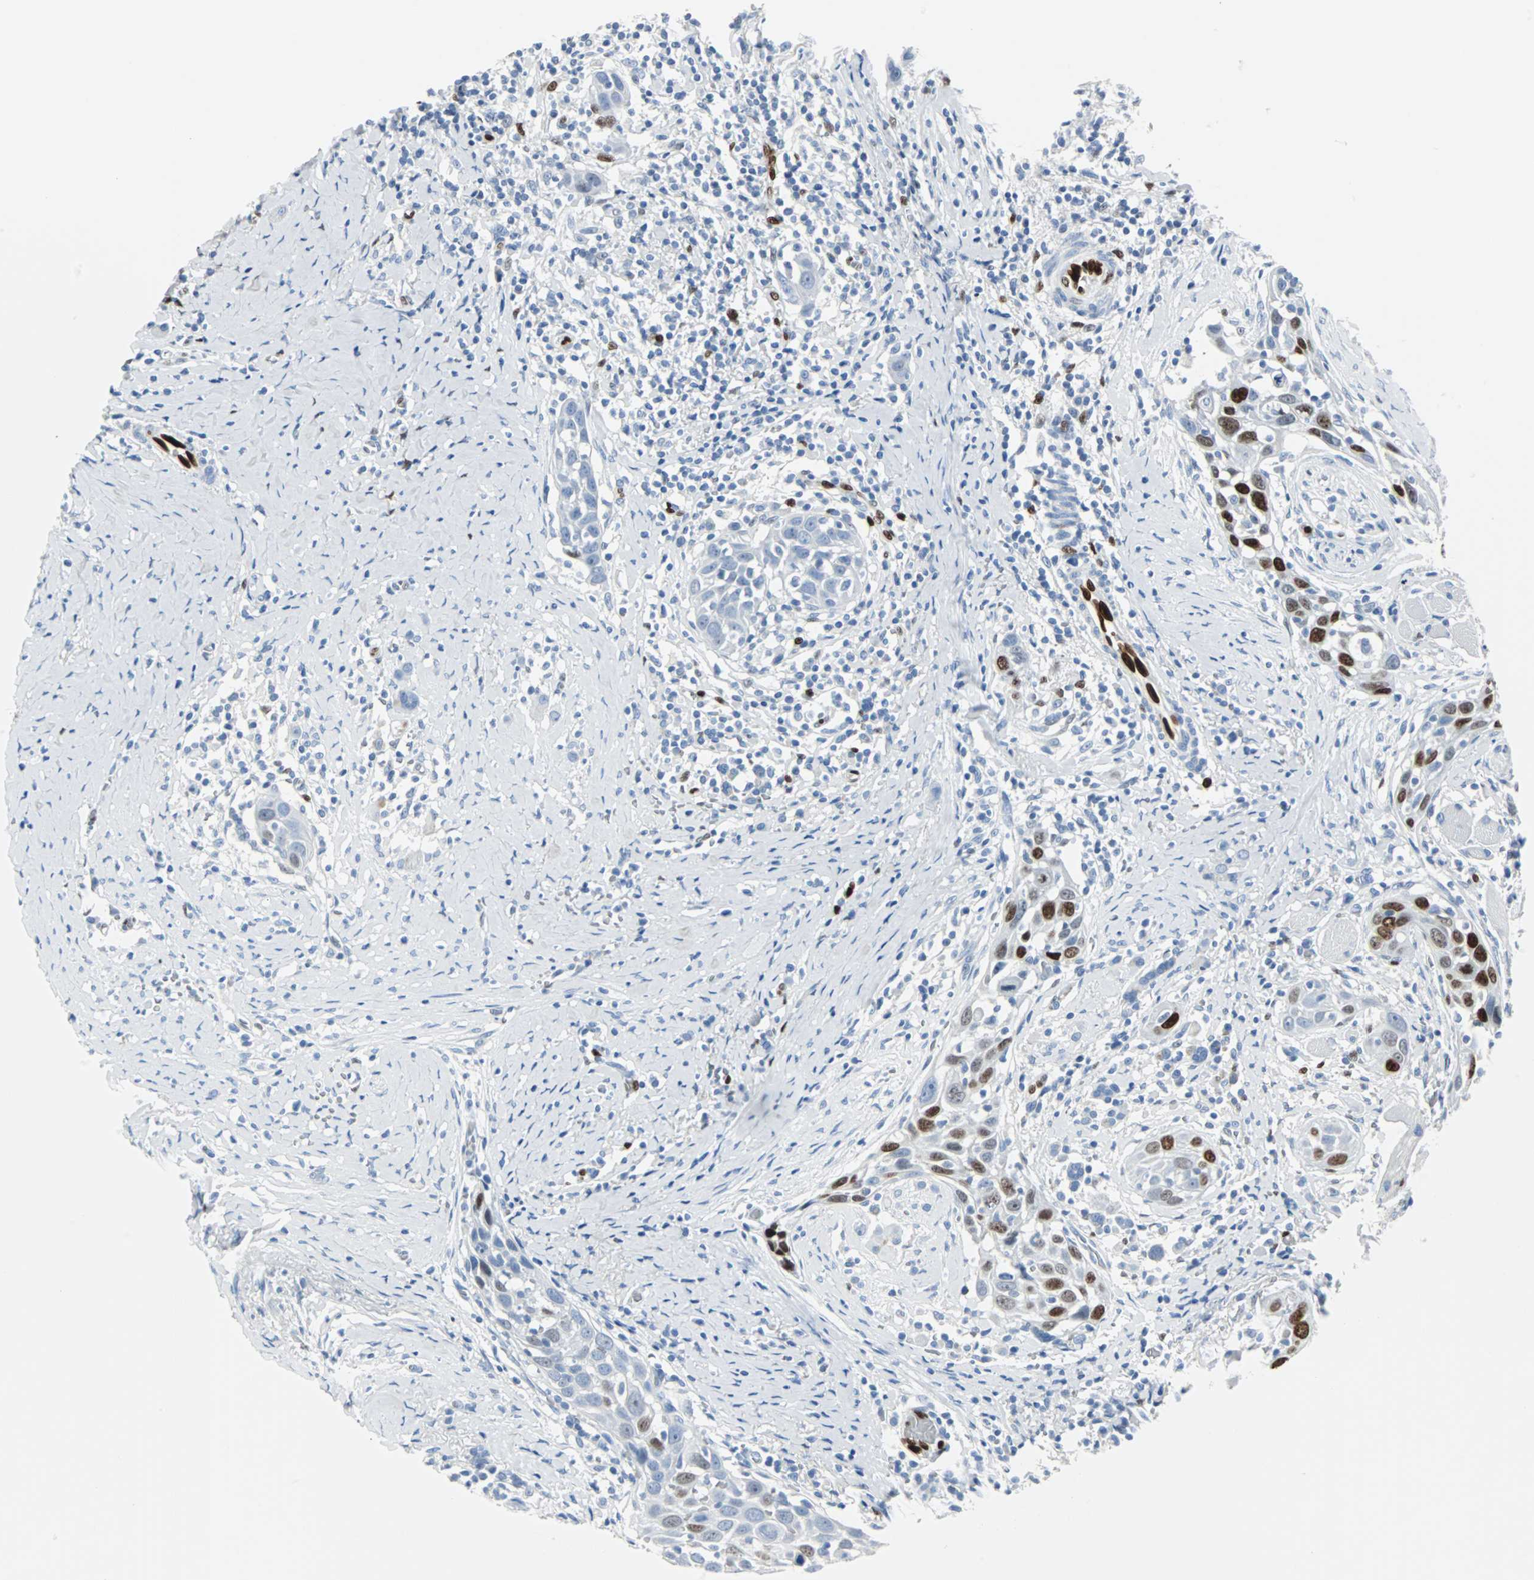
{"staining": {"intensity": "moderate", "quantity": "<25%", "location": "nuclear"}, "tissue": "head and neck cancer", "cell_type": "Tumor cells", "image_type": "cancer", "snomed": [{"axis": "morphology", "description": "Normal tissue, NOS"}, {"axis": "morphology", "description": "Squamous cell carcinoma, NOS"}, {"axis": "topography", "description": "Oral tissue"}, {"axis": "topography", "description": "Head-Neck"}], "caption": "A micrograph of human head and neck cancer stained for a protein shows moderate nuclear brown staining in tumor cells.", "gene": "IL33", "patient": {"sex": "female", "age": 50}}